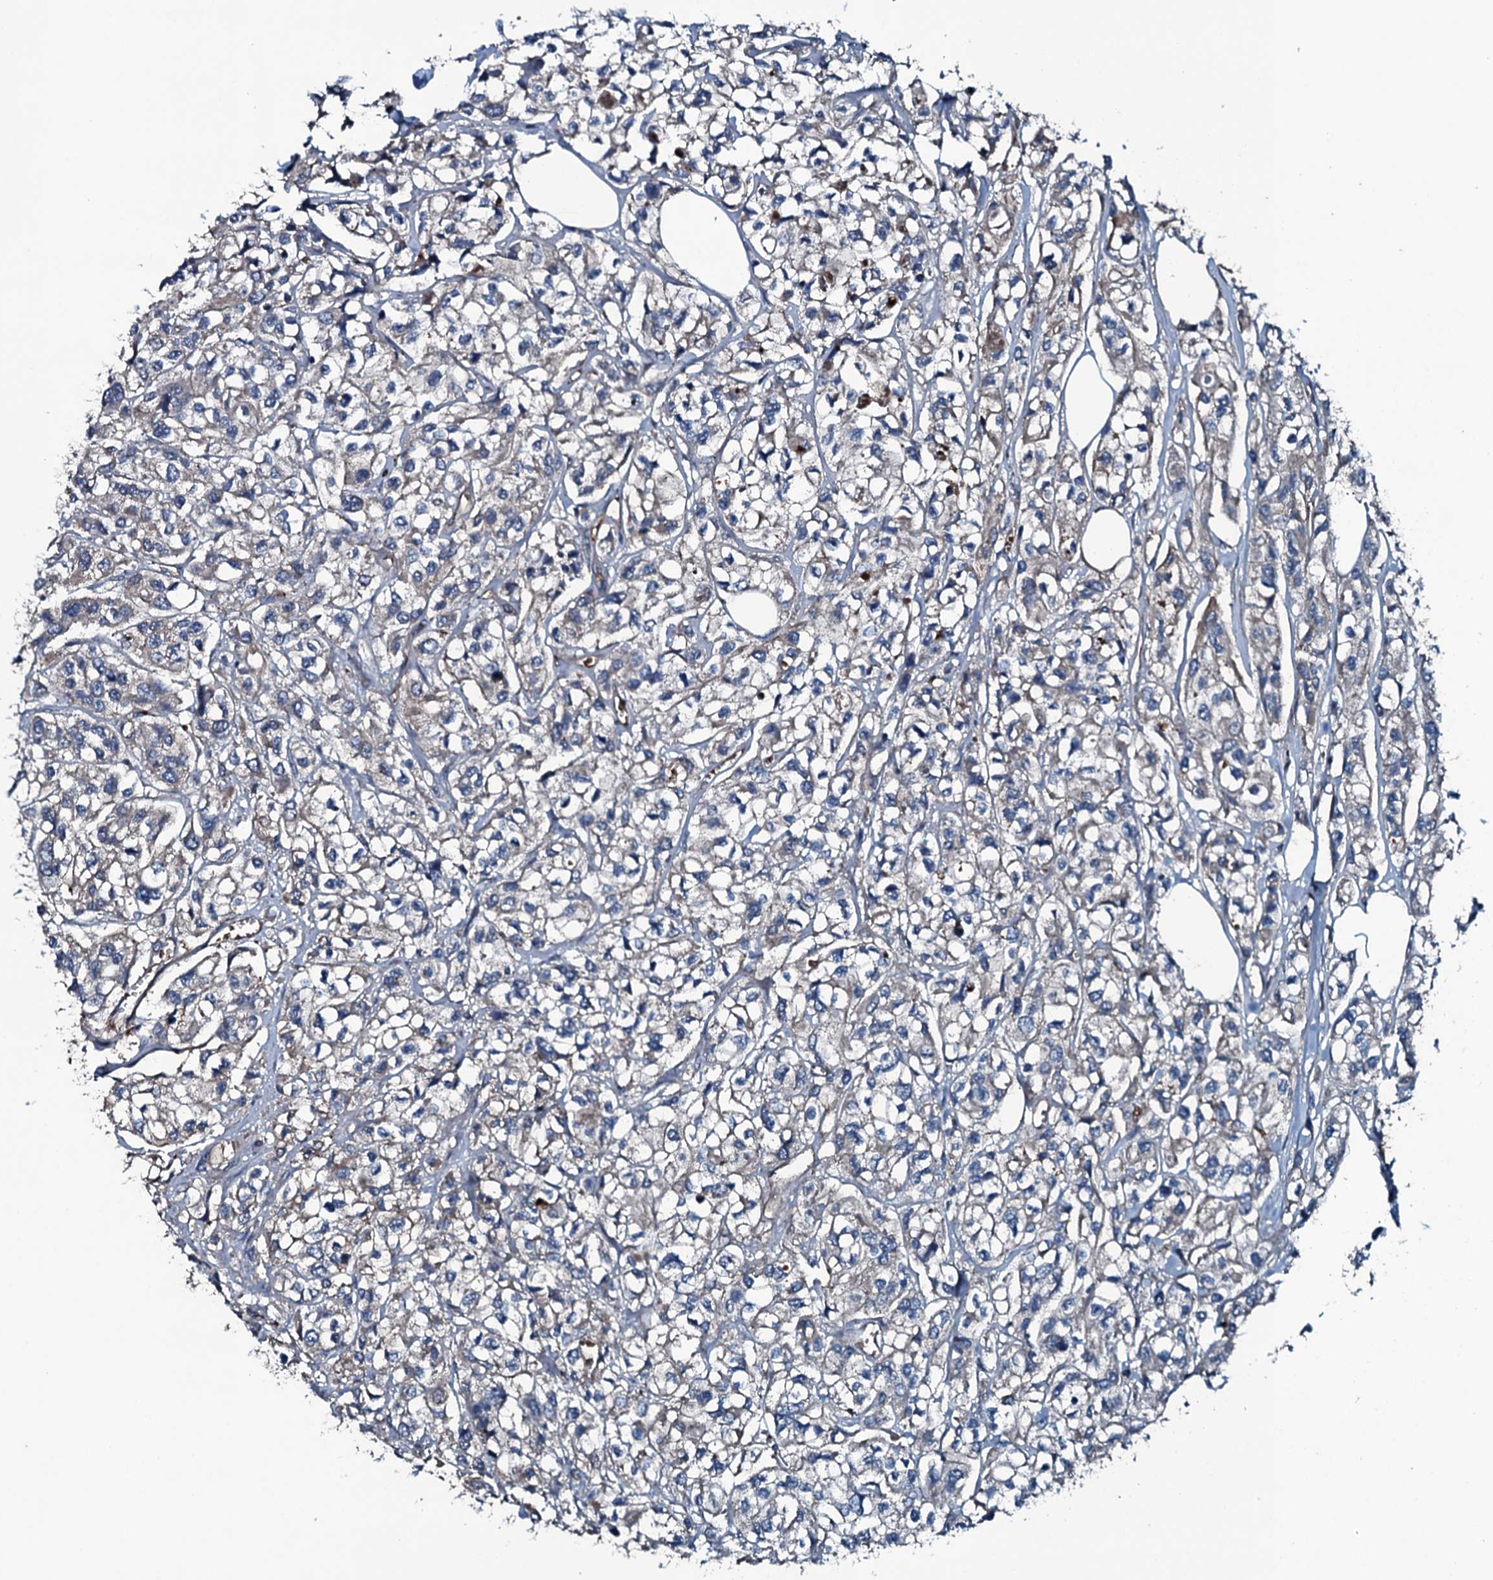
{"staining": {"intensity": "negative", "quantity": "none", "location": "none"}, "tissue": "urothelial cancer", "cell_type": "Tumor cells", "image_type": "cancer", "snomed": [{"axis": "morphology", "description": "Urothelial carcinoma, High grade"}, {"axis": "topography", "description": "Urinary bladder"}], "caption": "IHC of human high-grade urothelial carcinoma demonstrates no positivity in tumor cells. The staining was performed using DAB to visualize the protein expression in brown, while the nuclei were stained in blue with hematoxylin (Magnification: 20x).", "gene": "TRIM7", "patient": {"sex": "male", "age": 67}}